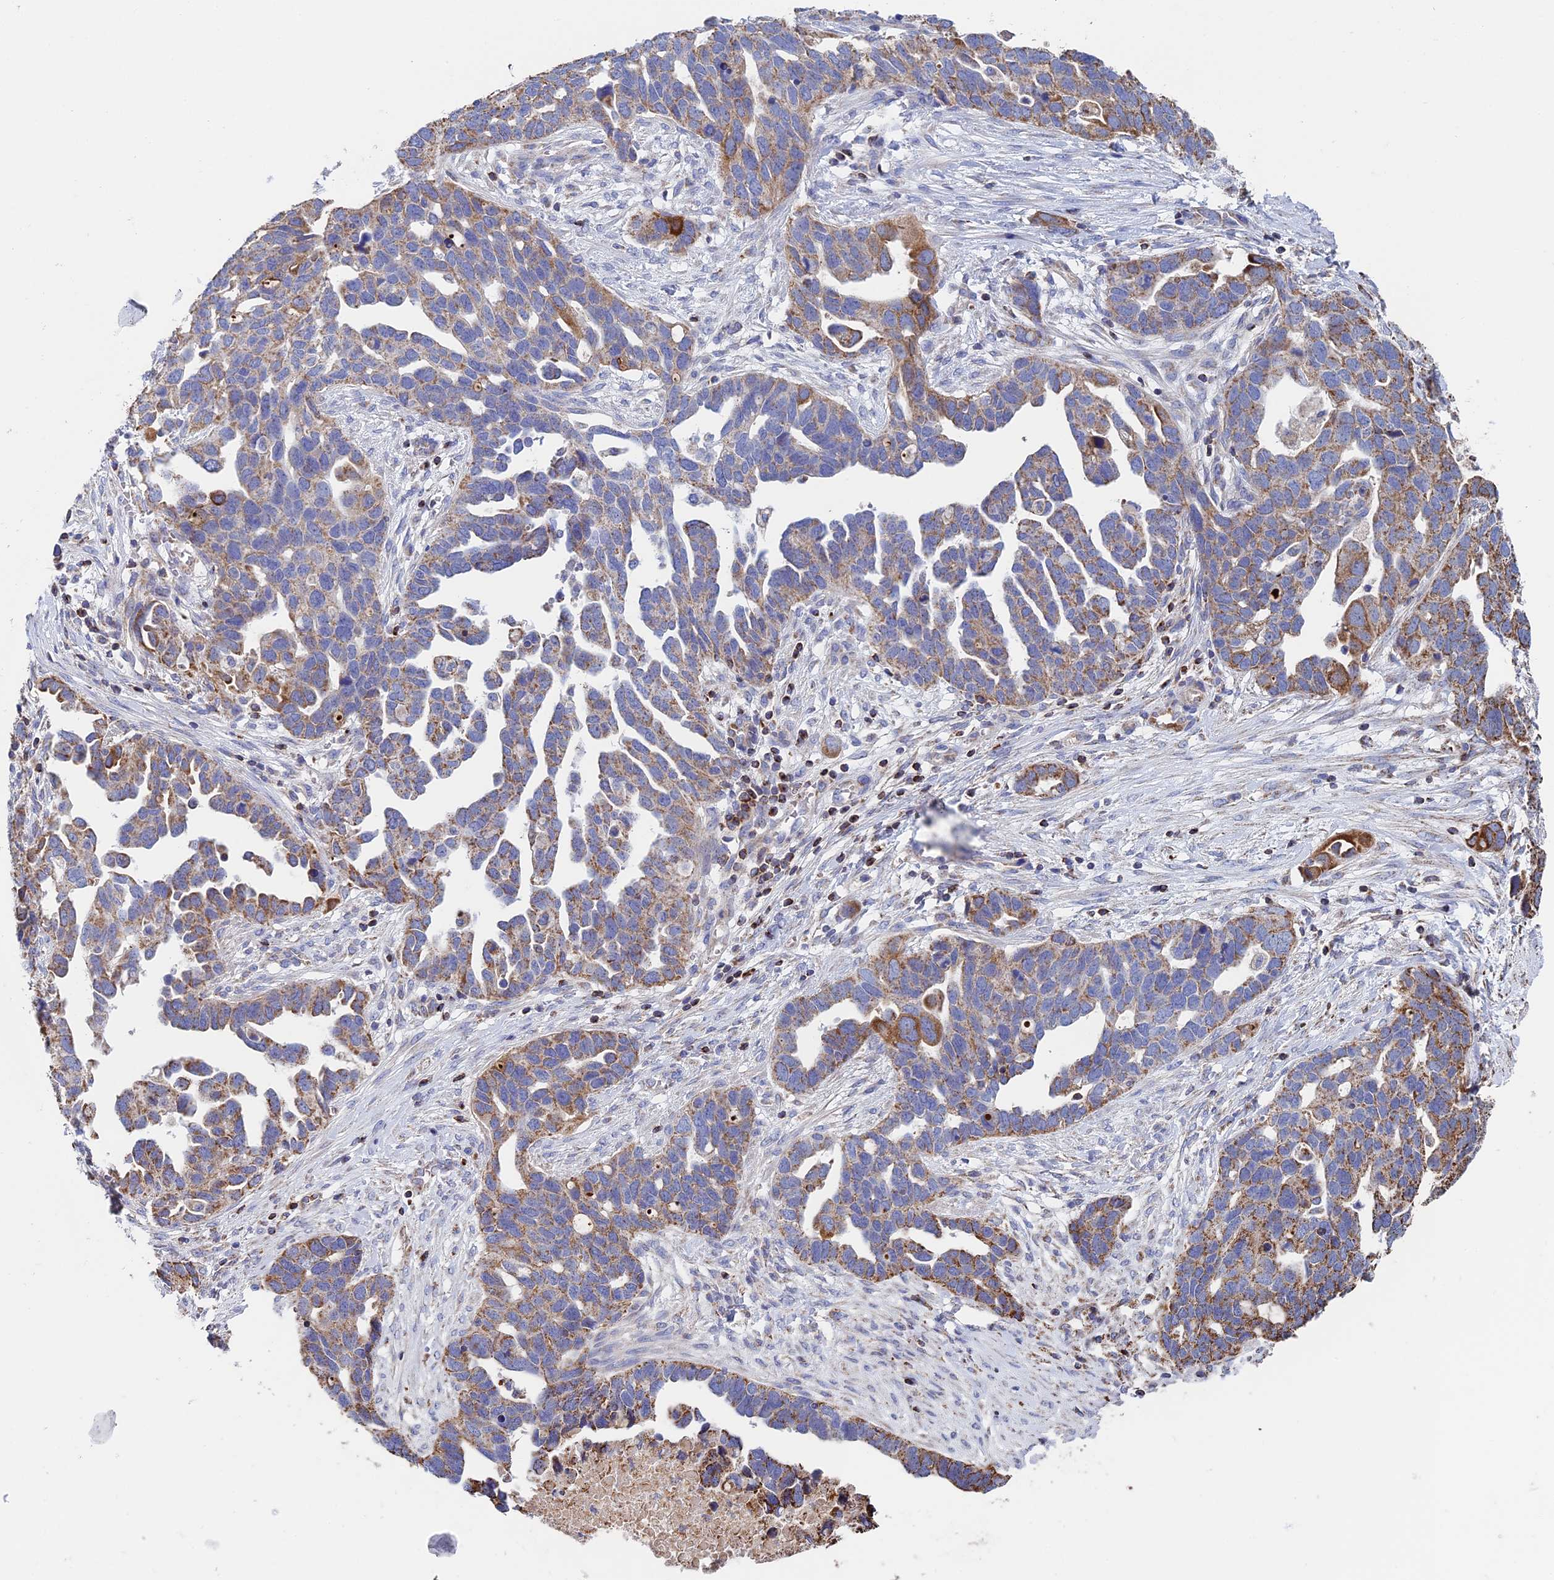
{"staining": {"intensity": "moderate", "quantity": ">75%", "location": "cytoplasmic/membranous"}, "tissue": "ovarian cancer", "cell_type": "Tumor cells", "image_type": "cancer", "snomed": [{"axis": "morphology", "description": "Cystadenocarcinoma, serous, NOS"}, {"axis": "topography", "description": "Ovary"}], "caption": "A high-resolution photomicrograph shows immunohistochemistry staining of serous cystadenocarcinoma (ovarian), which shows moderate cytoplasmic/membranous positivity in about >75% of tumor cells. (IHC, brightfield microscopy, high magnification).", "gene": "SPOCK2", "patient": {"sex": "female", "age": 54}}